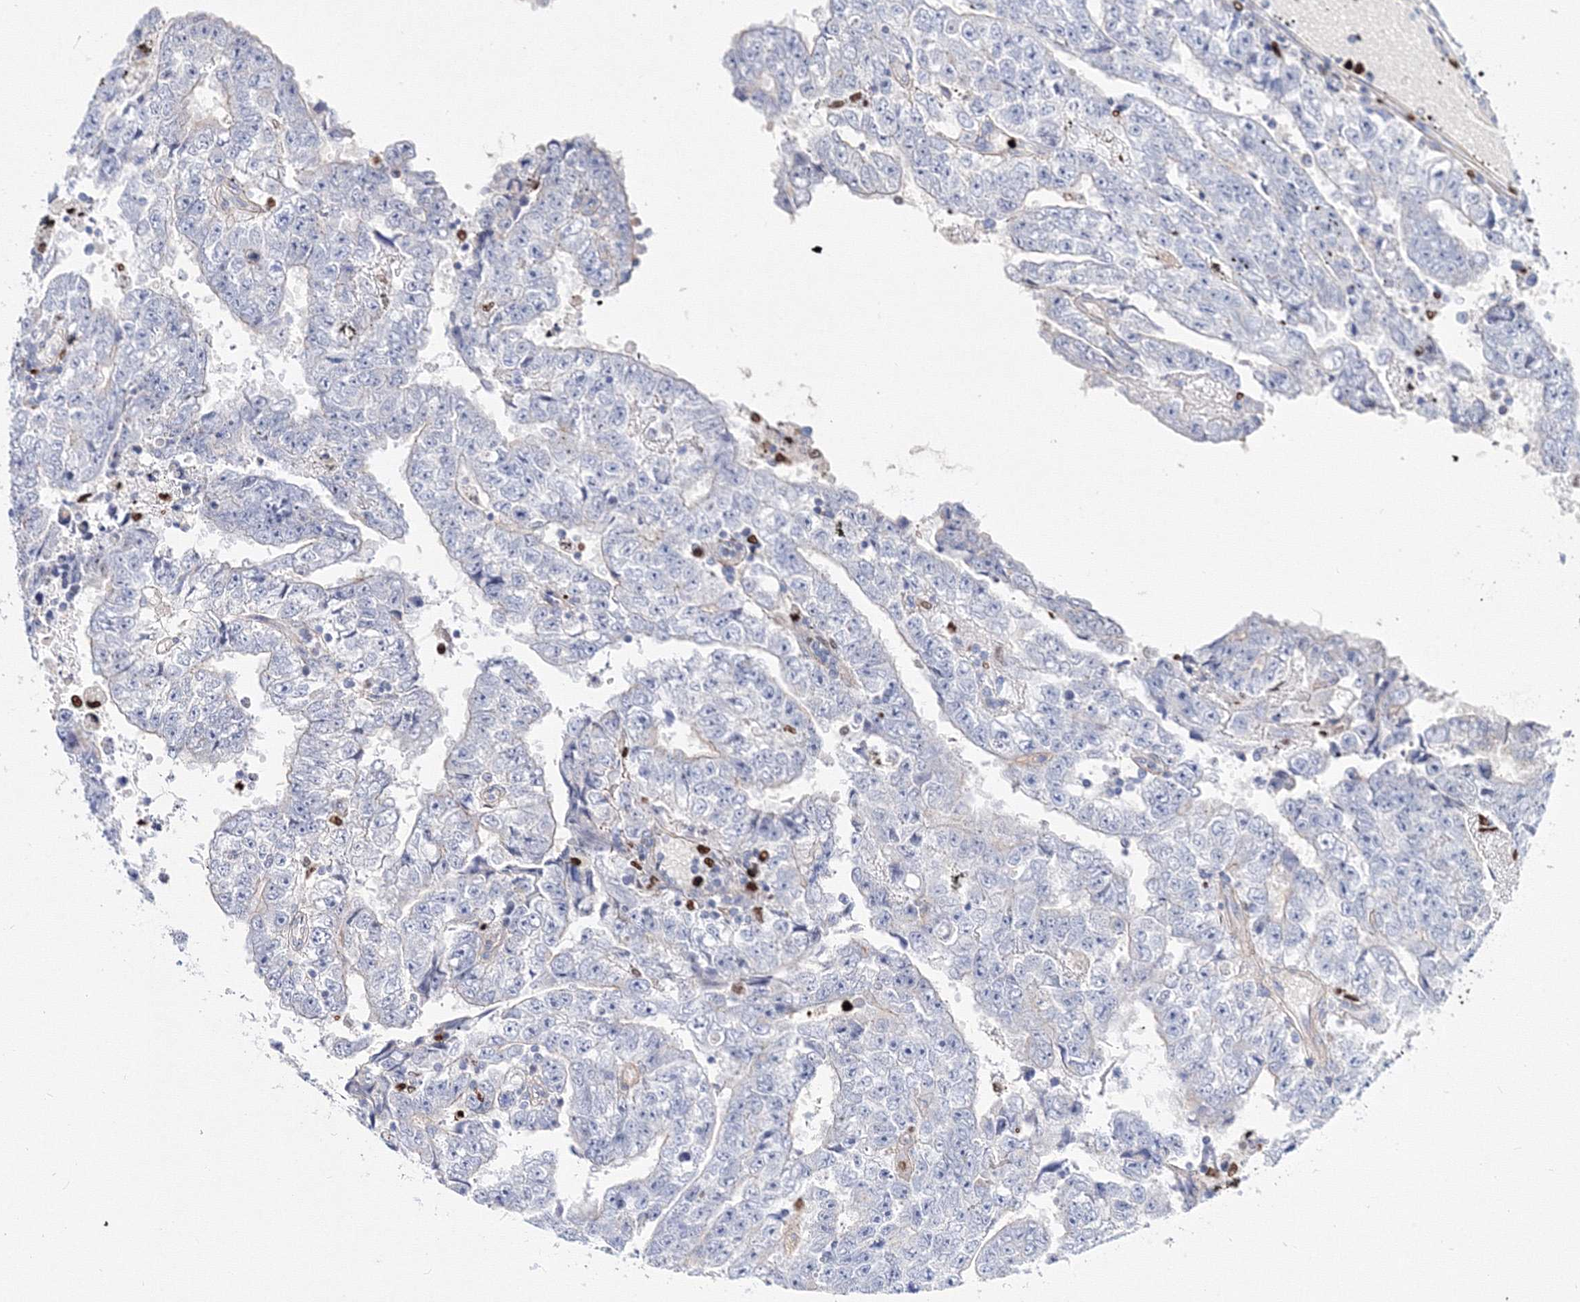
{"staining": {"intensity": "negative", "quantity": "none", "location": "none"}, "tissue": "testis cancer", "cell_type": "Tumor cells", "image_type": "cancer", "snomed": [{"axis": "morphology", "description": "Carcinoma, Embryonal, NOS"}, {"axis": "topography", "description": "Testis"}], "caption": "Image shows no protein expression in tumor cells of testis cancer tissue.", "gene": "C11orf52", "patient": {"sex": "male", "age": 25}}